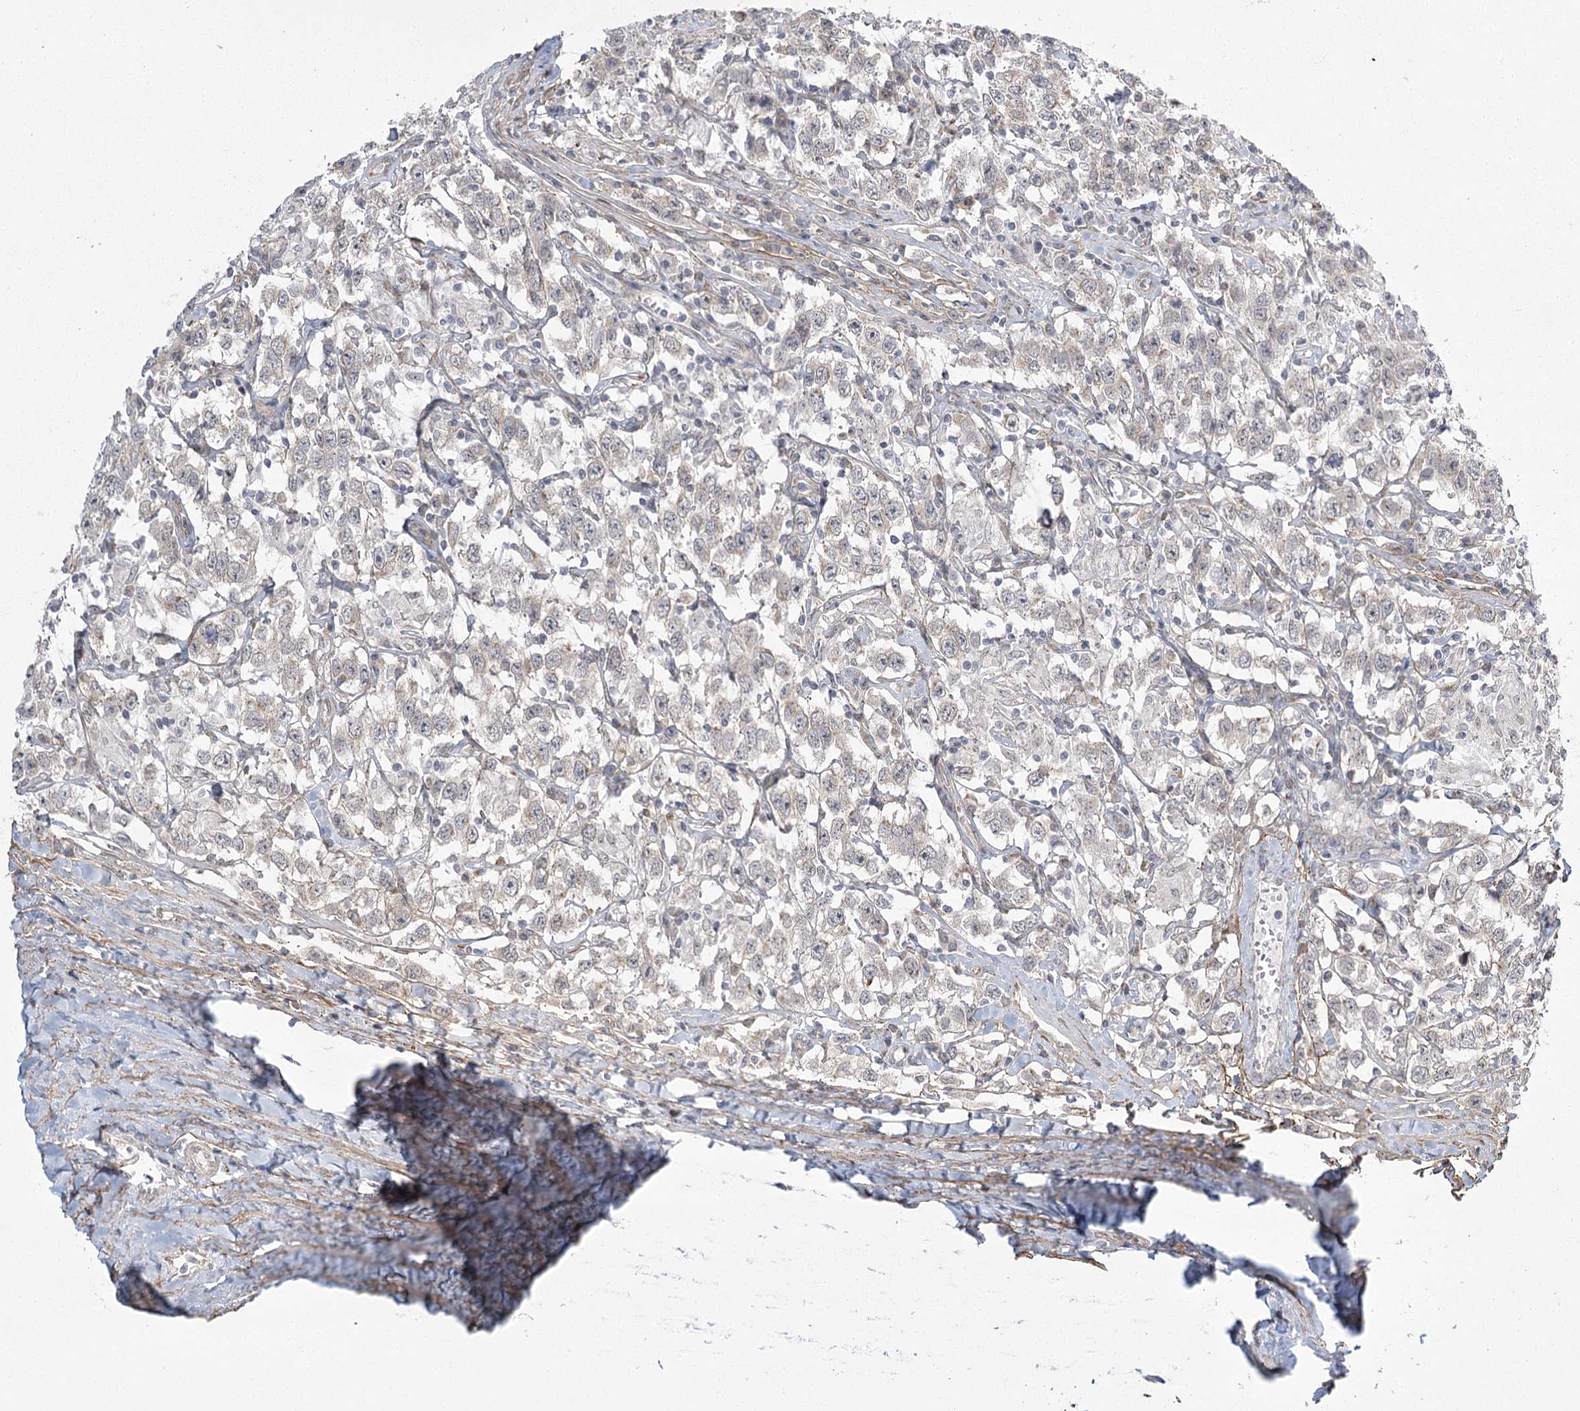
{"staining": {"intensity": "negative", "quantity": "none", "location": "none"}, "tissue": "testis cancer", "cell_type": "Tumor cells", "image_type": "cancer", "snomed": [{"axis": "morphology", "description": "Seminoma, NOS"}, {"axis": "topography", "description": "Testis"}], "caption": "Immunohistochemistry (IHC) image of neoplastic tissue: testis seminoma stained with DAB reveals no significant protein positivity in tumor cells.", "gene": "MED28", "patient": {"sex": "male", "age": 41}}